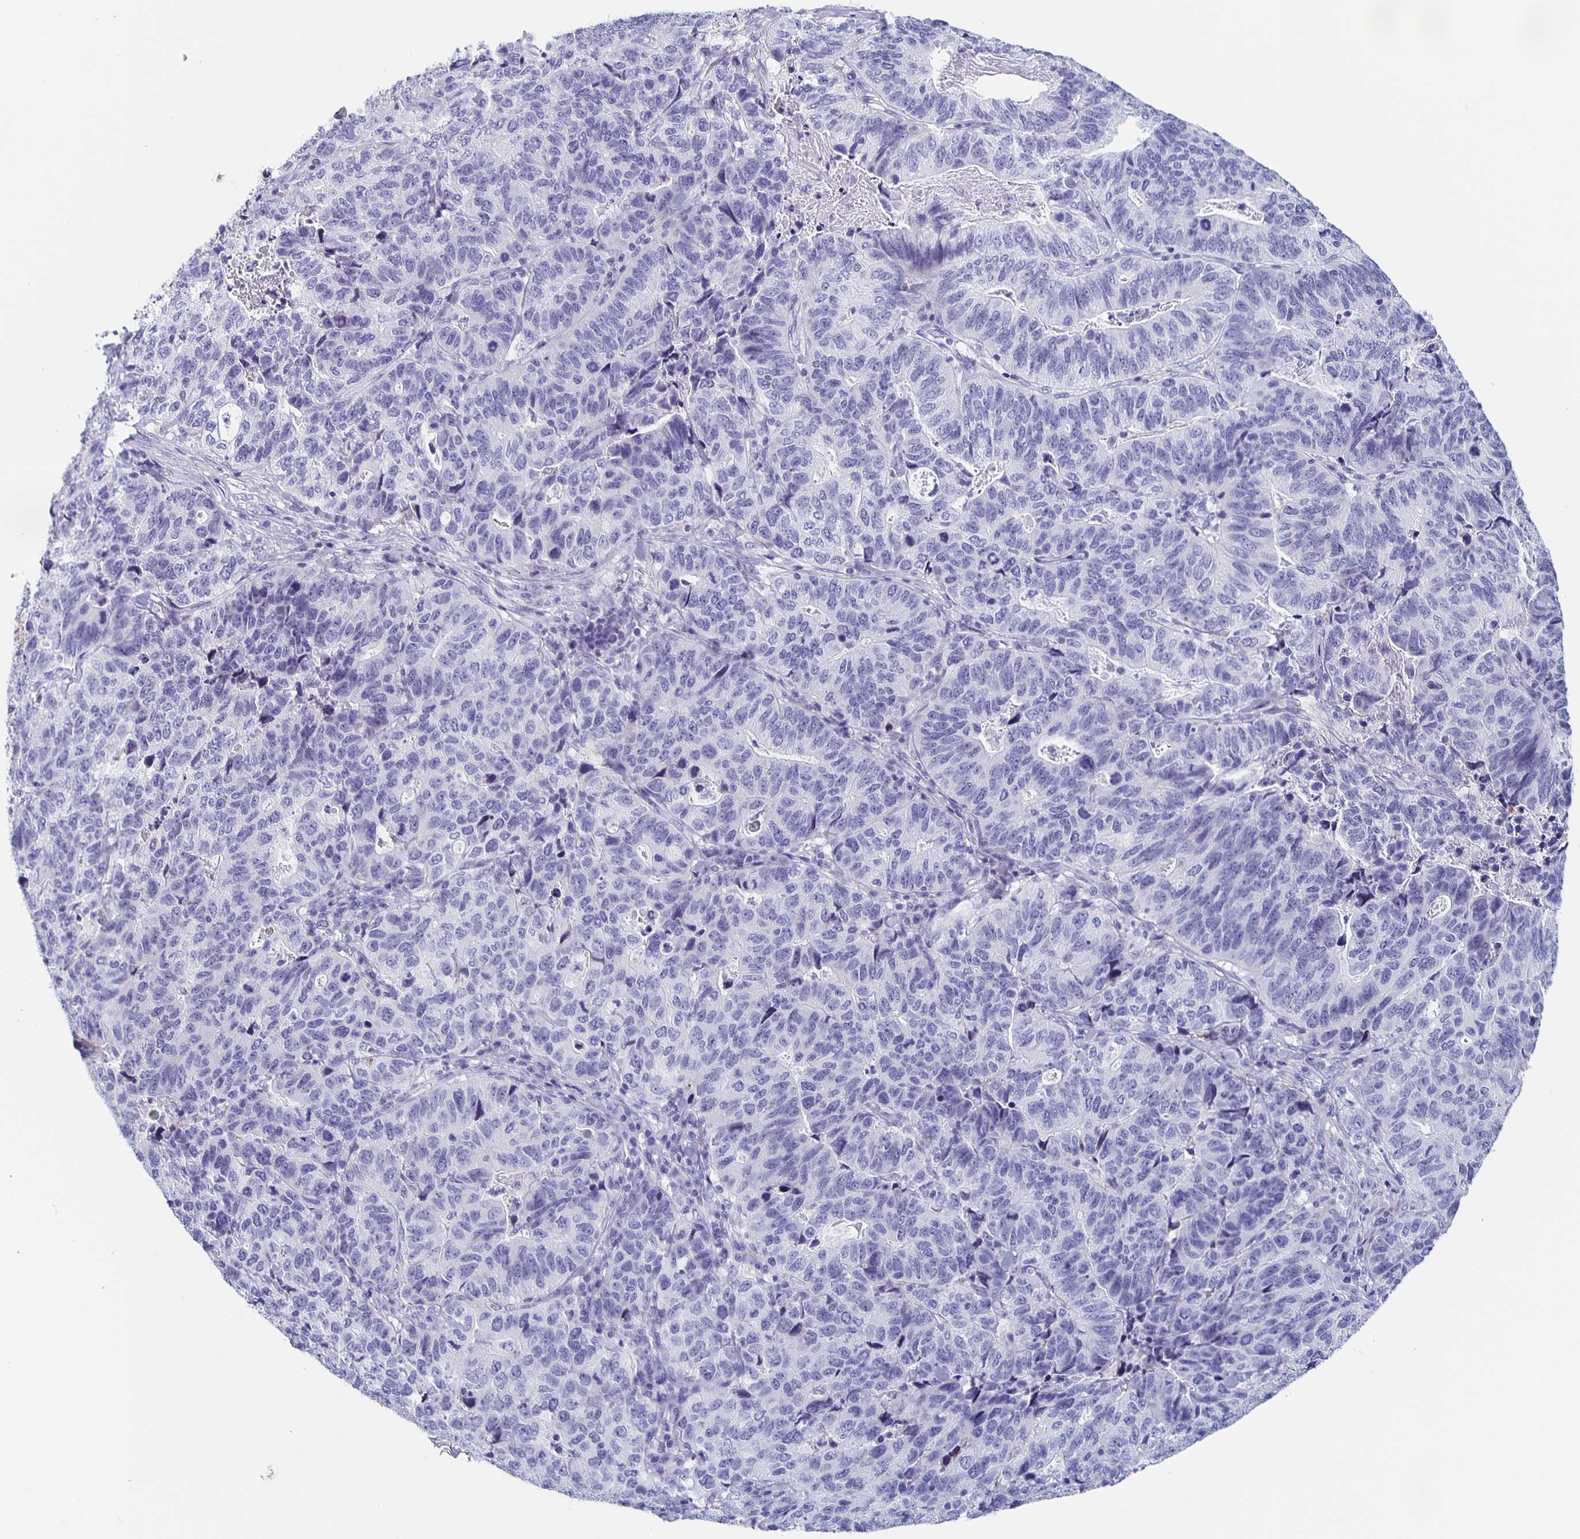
{"staining": {"intensity": "negative", "quantity": "none", "location": "none"}, "tissue": "stomach cancer", "cell_type": "Tumor cells", "image_type": "cancer", "snomed": [{"axis": "morphology", "description": "Adenocarcinoma, NOS"}, {"axis": "topography", "description": "Stomach, upper"}], "caption": "Tumor cells show no significant protein positivity in stomach cancer. Brightfield microscopy of immunohistochemistry (IHC) stained with DAB (3,3'-diaminobenzidine) (brown) and hematoxylin (blue), captured at high magnification.", "gene": "FGA", "patient": {"sex": "female", "age": 67}}